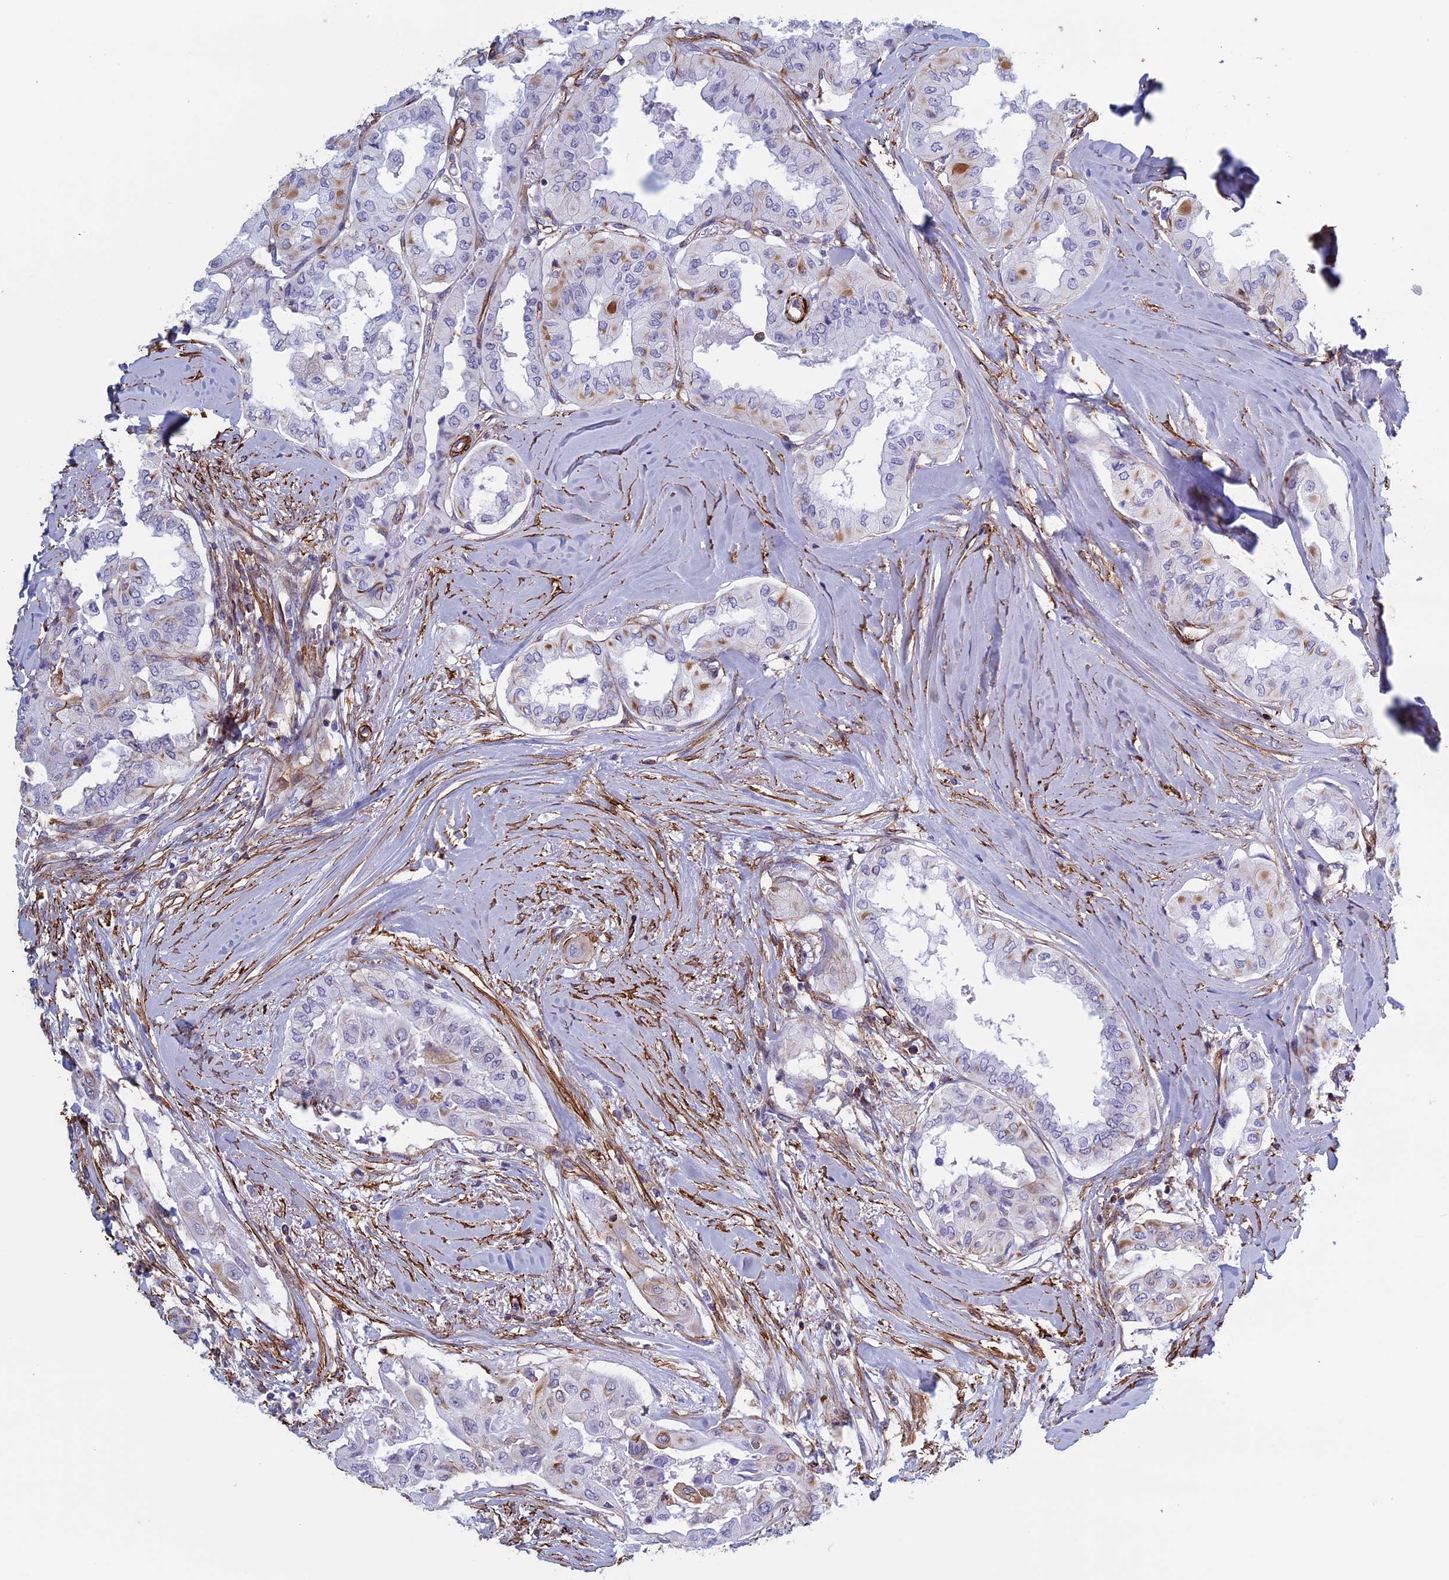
{"staining": {"intensity": "negative", "quantity": "none", "location": "none"}, "tissue": "thyroid cancer", "cell_type": "Tumor cells", "image_type": "cancer", "snomed": [{"axis": "morphology", "description": "Papillary adenocarcinoma, NOS"}, {"axis": "topography", "description": "Thyroid gland"}], "caption": "High magnification brightfield microscopy of thyroid cancer stained with DAB (brown) and counterstained with hematoxylin (blue): tumor cells show no significant expression.", "gene": "ANGPTL2", "patient": {"sex": "female", "age": 59}}